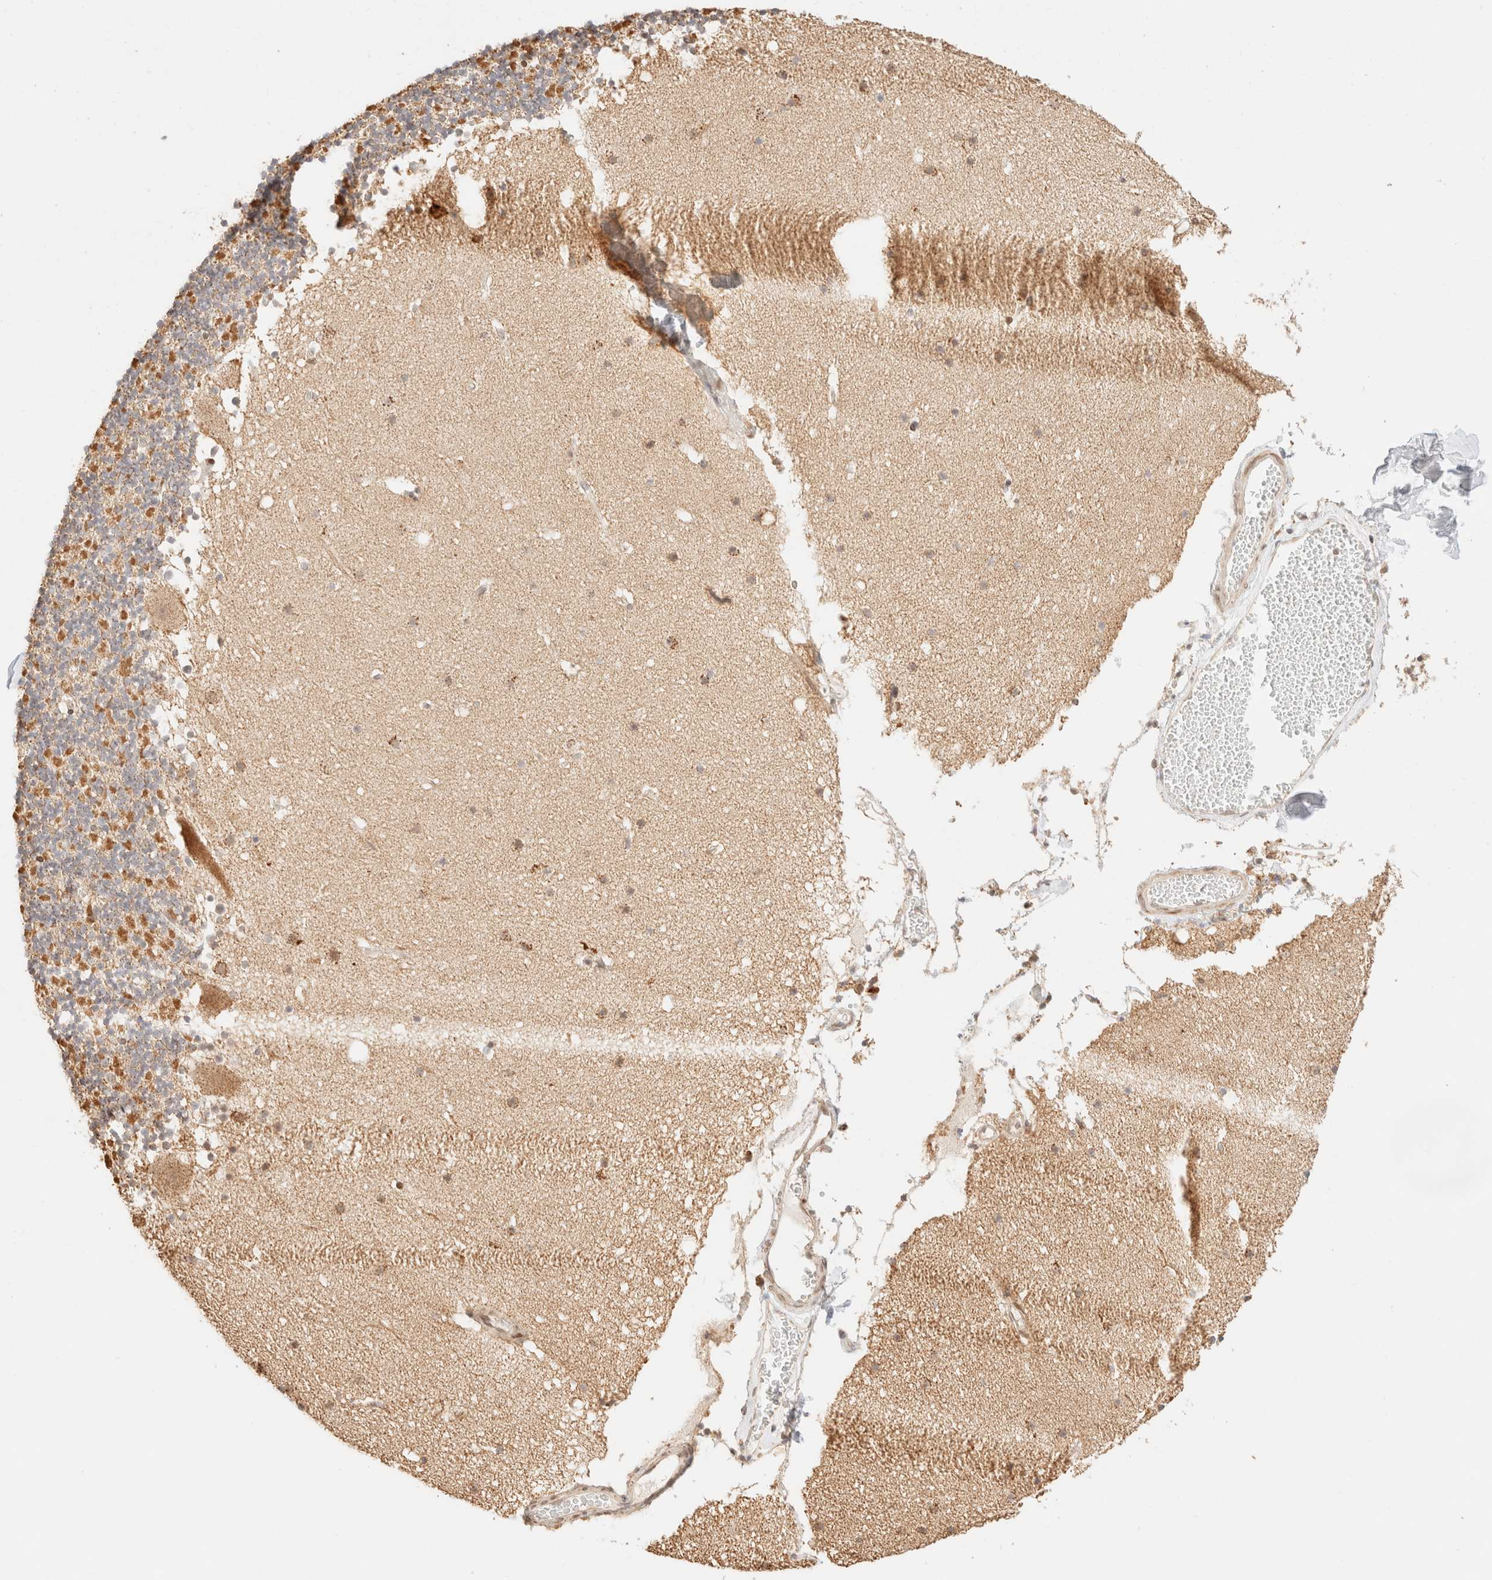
{"staining": {"intensity": "moderate", "quantity": "25%-75%", "location": "cytoplasmic/membranous"}, "tissue": "cerebellum", "cell_type": "Cells in granular layer", "image_type": "normal", "snomed": [{"axis": "morphology", "description": "Normal tissue, NOS"}, {"axis": "topography", "description": "Cerebellum"}], "caption": "A high-resolution photomicrograph shows IHC staining of normal cerebellum, which shows moderate cytoplasmic/membranous expression in about 25%-75% of cells in granular layer. (IHC, brightfield microscopy, high magnification).", "gene": "TACO1", "patient": {"sex": "male", "age": 57}}